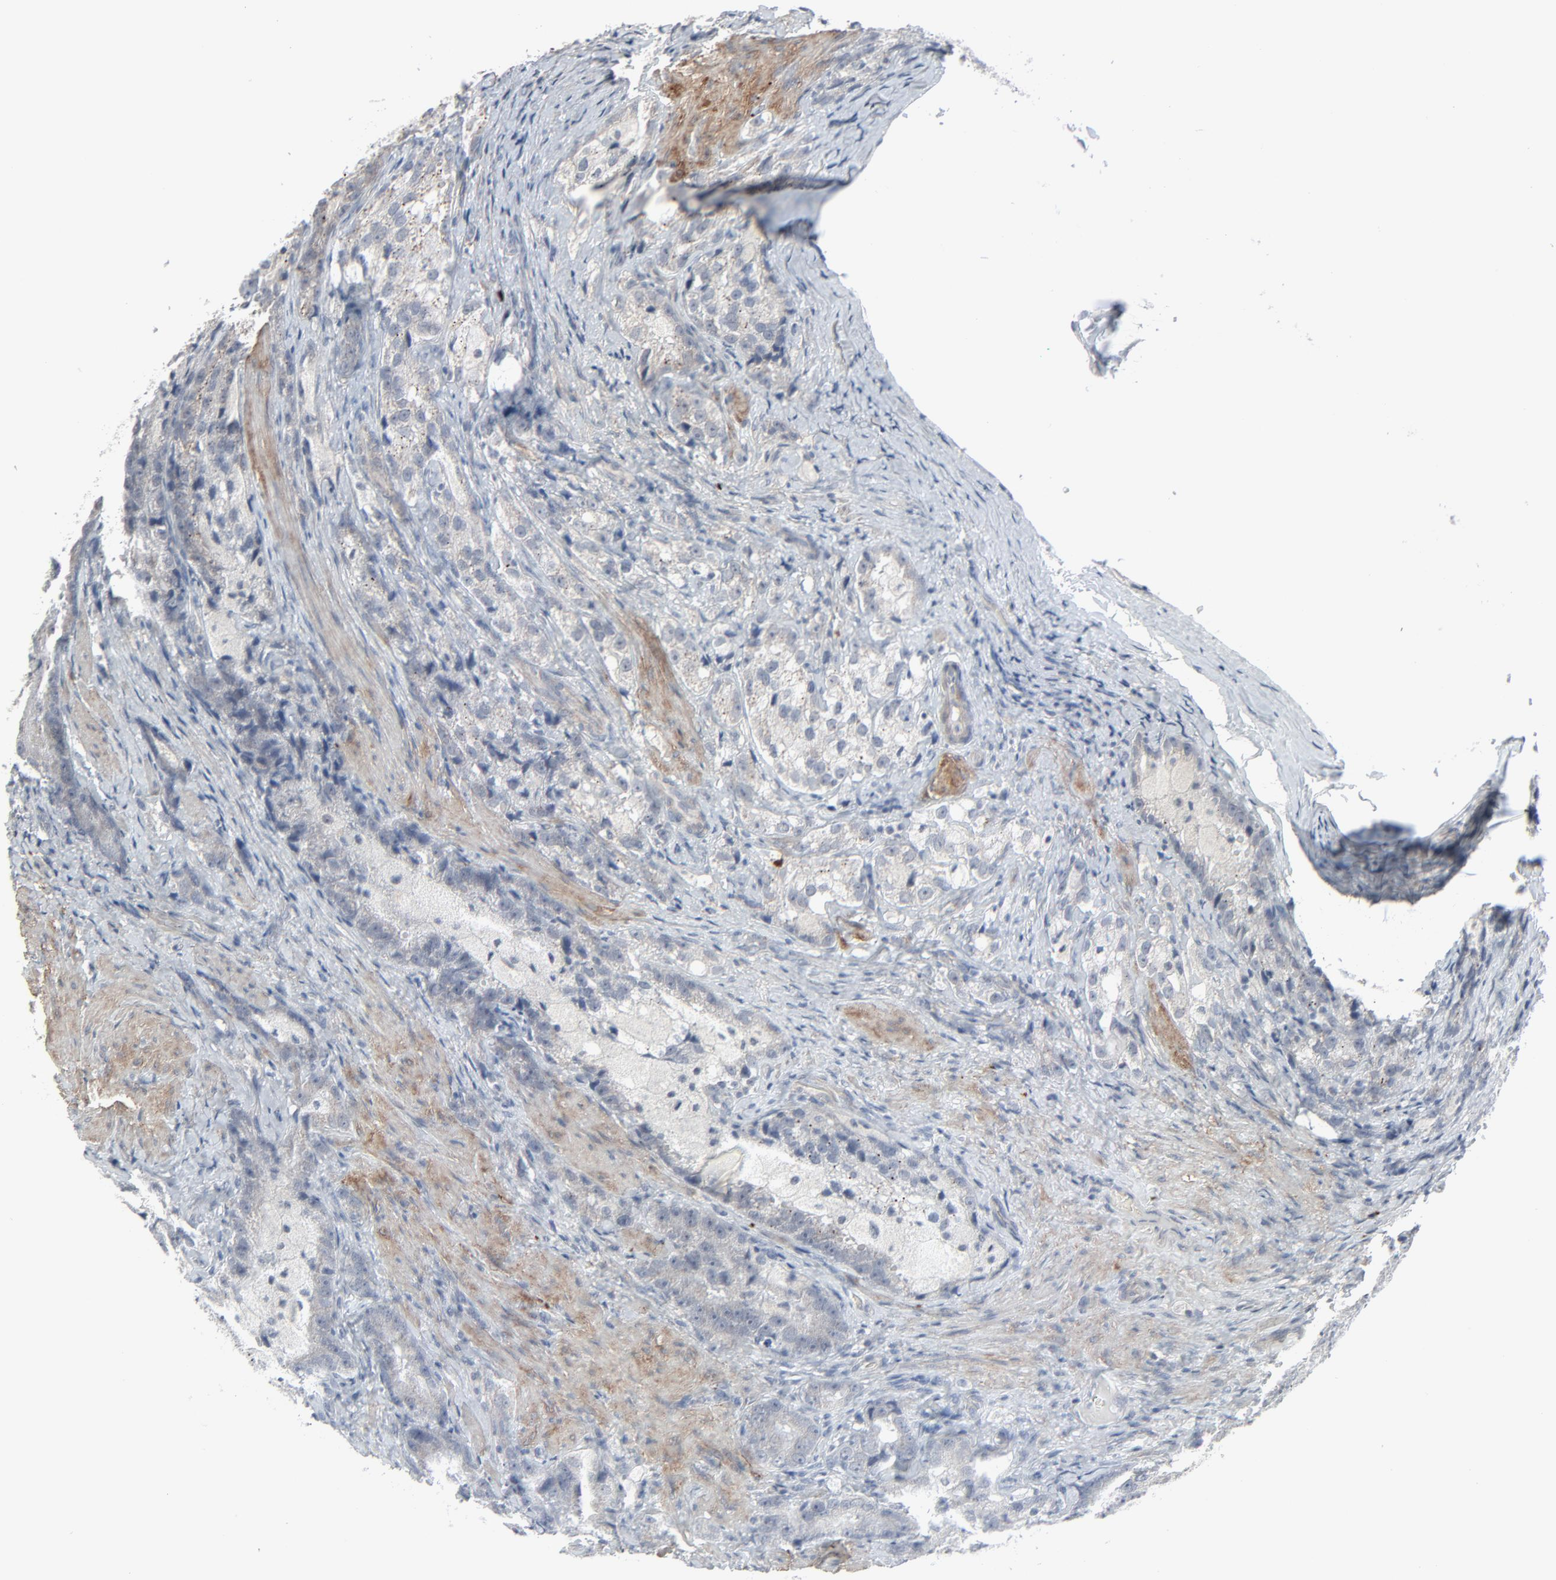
{"staining": {"intensity": "weak", "quantity": "25%-75%", "location": "cytoplasmic/membranous"}, "tissue": "prostate cancer", "cell_type": "Tumor cells", "image_type": "cancer", "snomed": [{"axis": "morphology", "description": "Adenocarcinoma, High grade"}, {"axis": "topography", "description": "Prostate"}], "caption": "A histopathology image showing weak cytoplasmic/membranous expression in approximately 25%-75% of tumor cells in prostate cancer, as visualized by brown immunohistochemical staining.", "gene": "NEUROD1", "patient": {"sex": "male", "age": 63}}